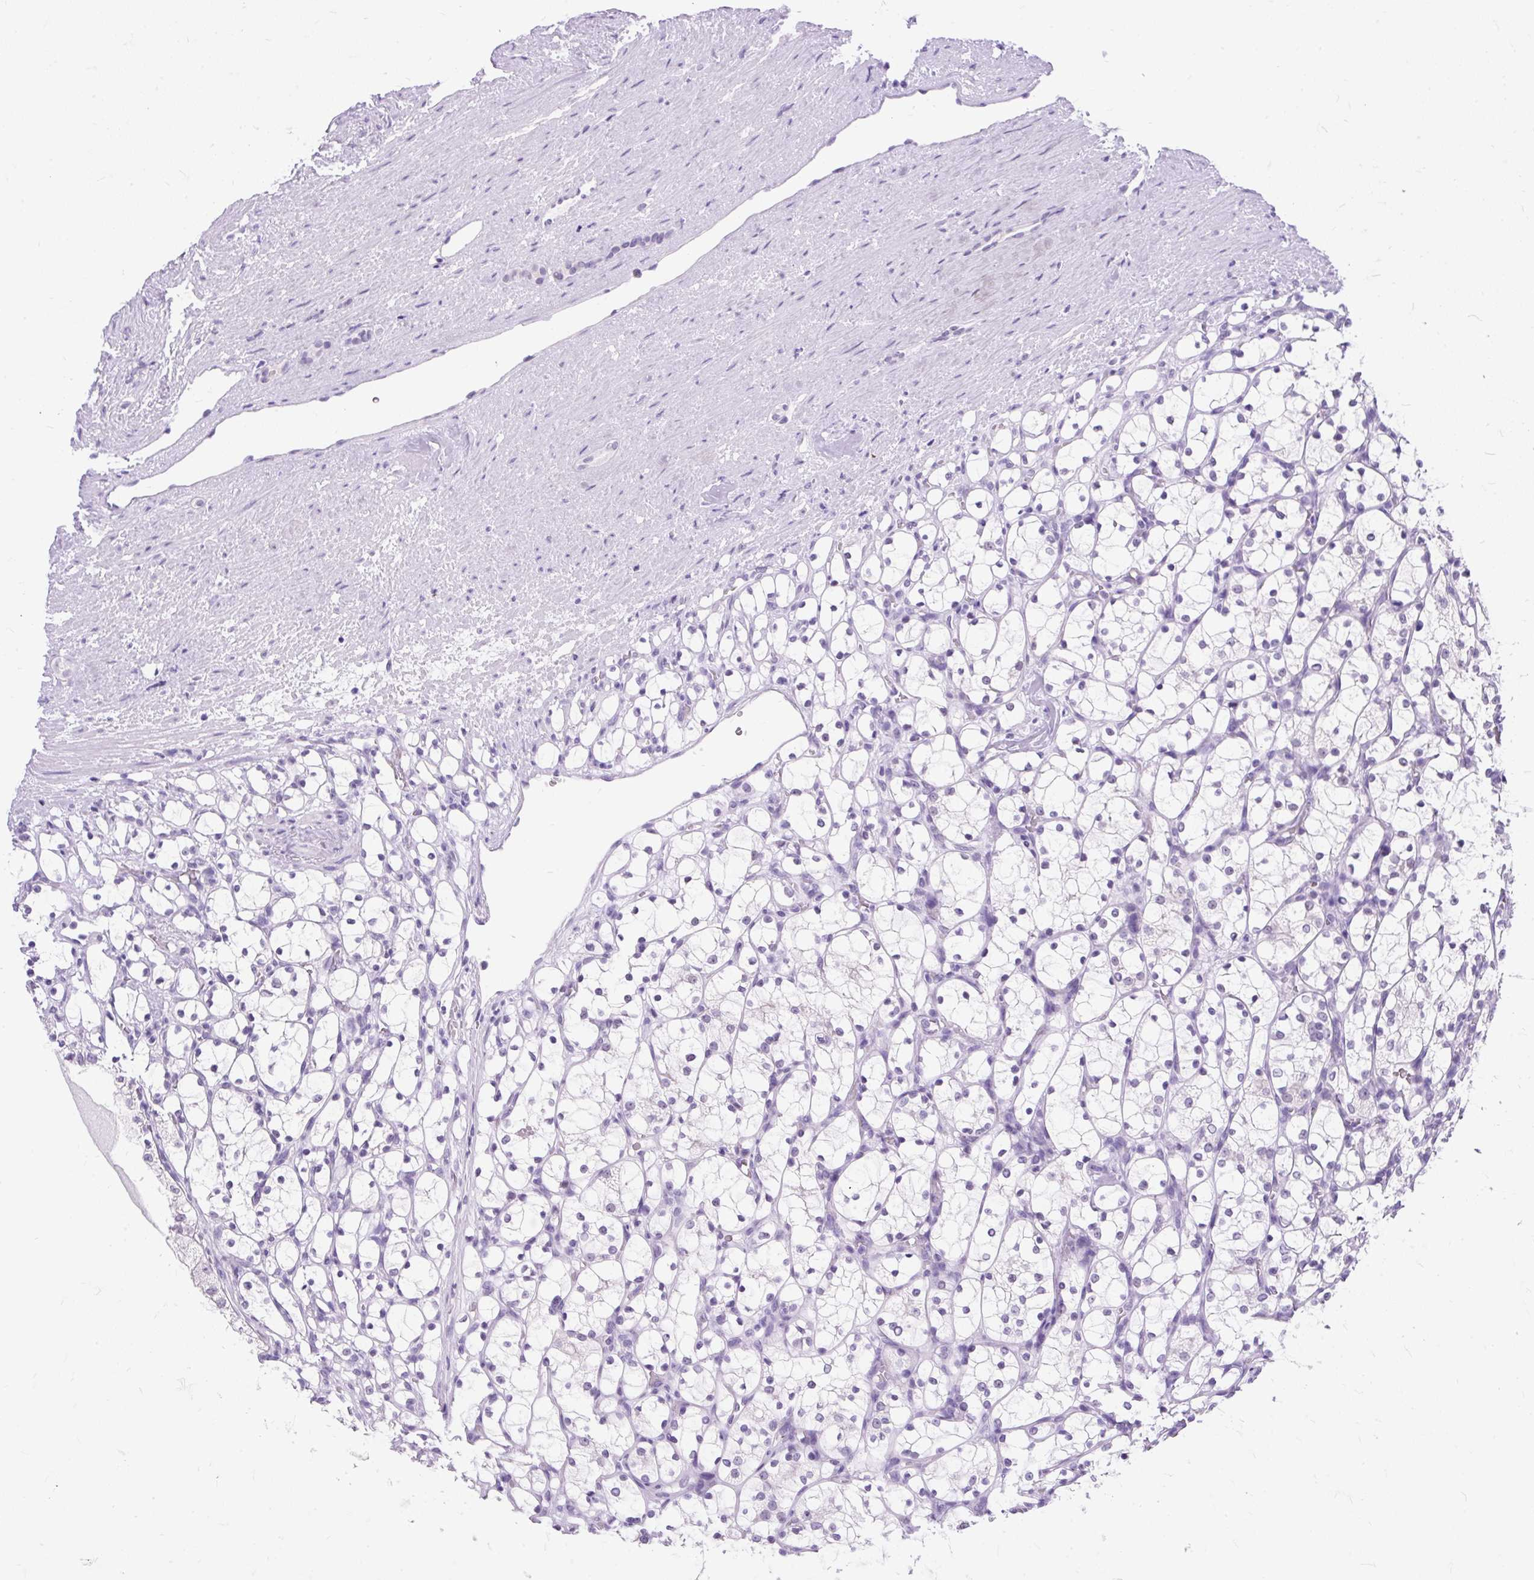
{"staining": {"intensity": "negative", "quantity": "none", "location": "none"}, "tissue": "renal cancer", "cell_type": "Tumor cells", "image_type": "cancer", "snomed": [{"axis": "morphology", "description": "Adenocarcinoma, NOS"}, {"axis": "topography", "description": "Kidney"}], "caption": "The image demonstrates no staining of tumor cells in renal cancer.", "gene": "SCGB1A1", "patient": {"sex": "female", "age": 69}}